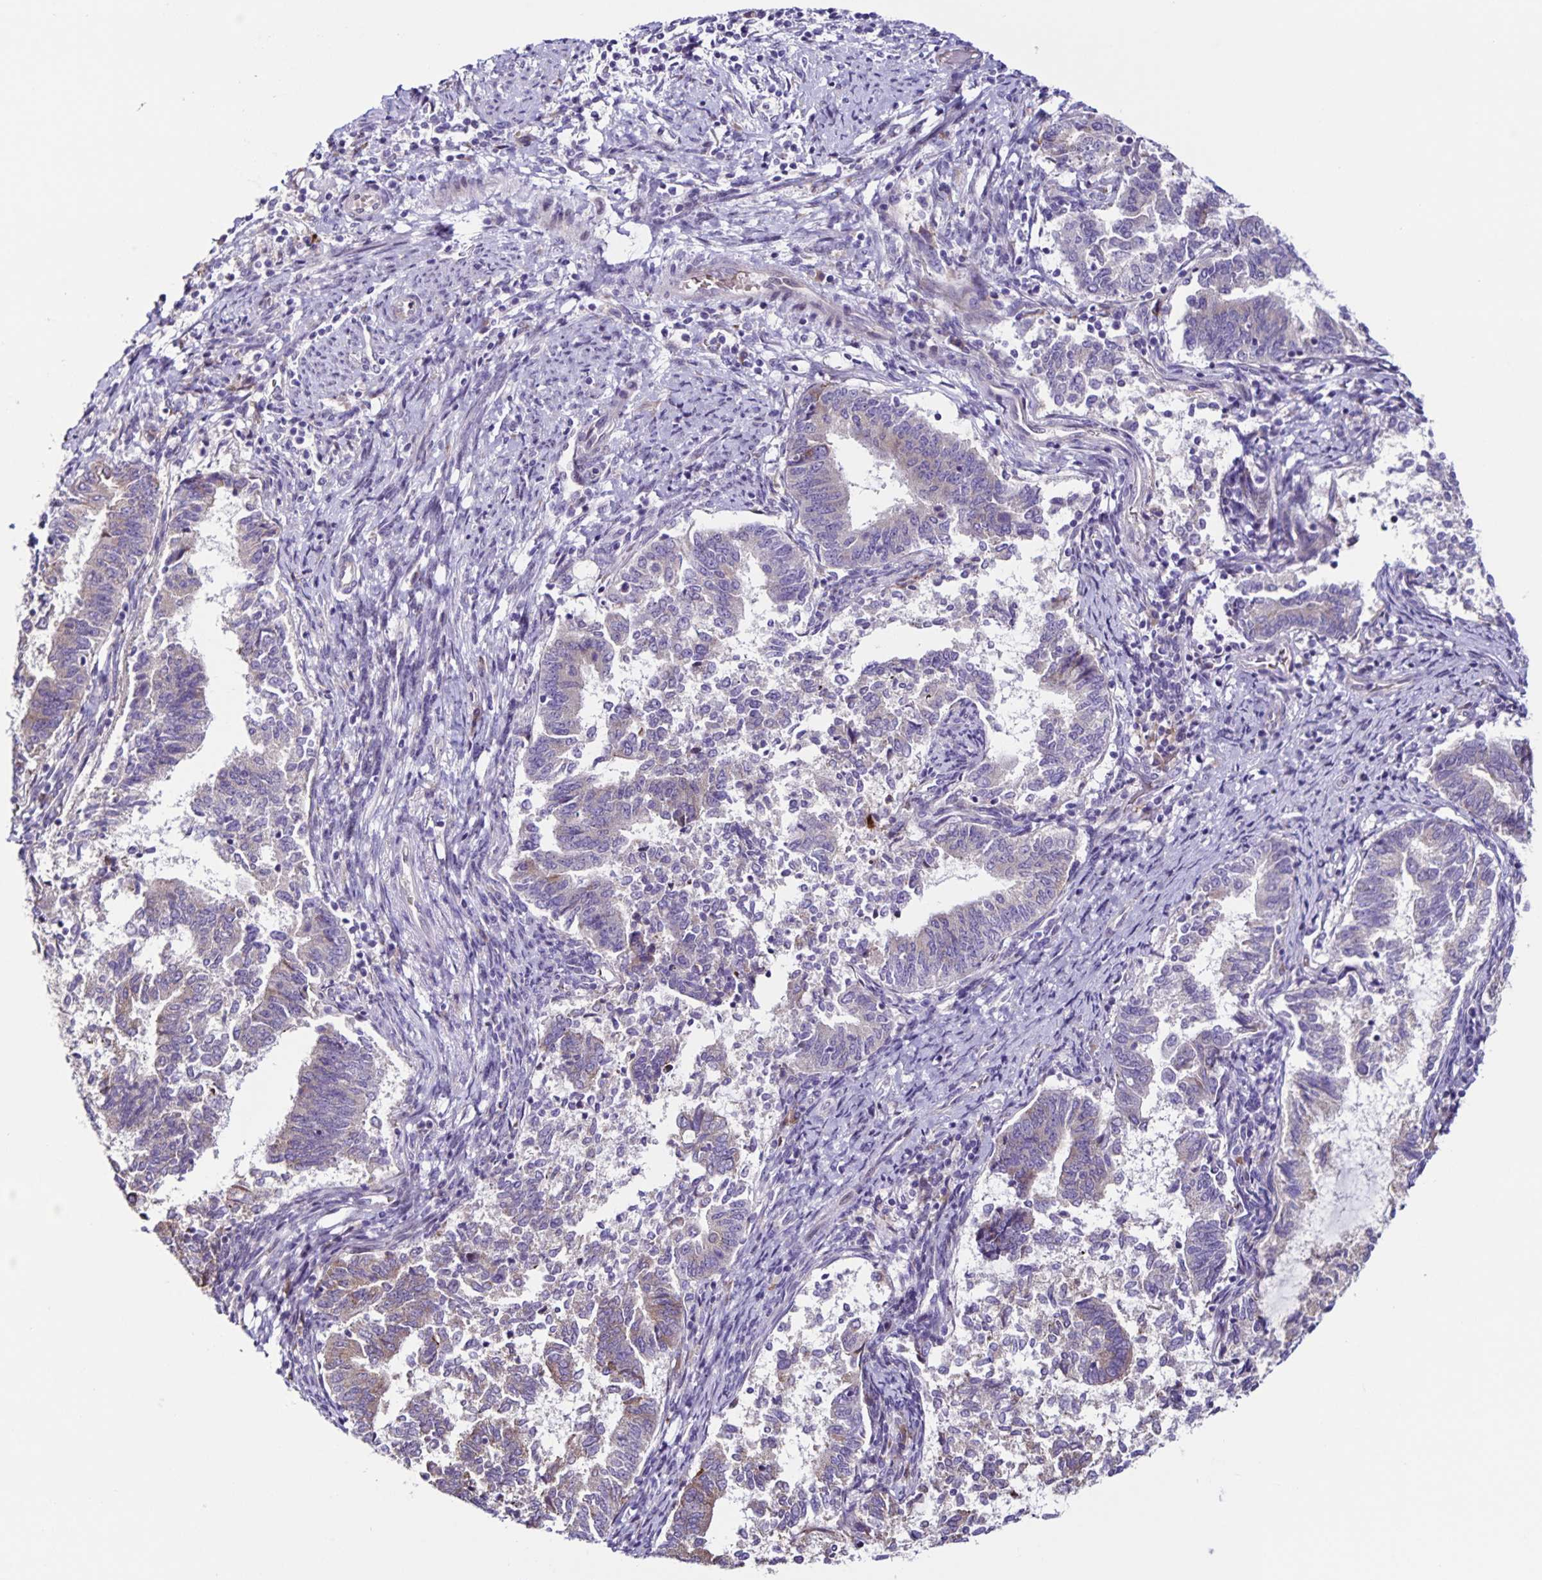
{"staining": {"intensity": "weak", "quantity": "<25%", "location": "cytoplasmic/membranous"}, "tissue": "endometrial cancer", "cell_type": "Tumor cells", "image_type": "cancer", "snomed": [{"axis": "morphology", "description": "Adenocarcinoma, NOS"}, {"axis": "topography", "description": "Endometrium"}], "caption": "Protein analysis of endometrial cancer (adenocarcinoma) shows no significant staining in tumor cells.", "gene": "RNFT2", "patient": {"sex": "female", "age": 65}}